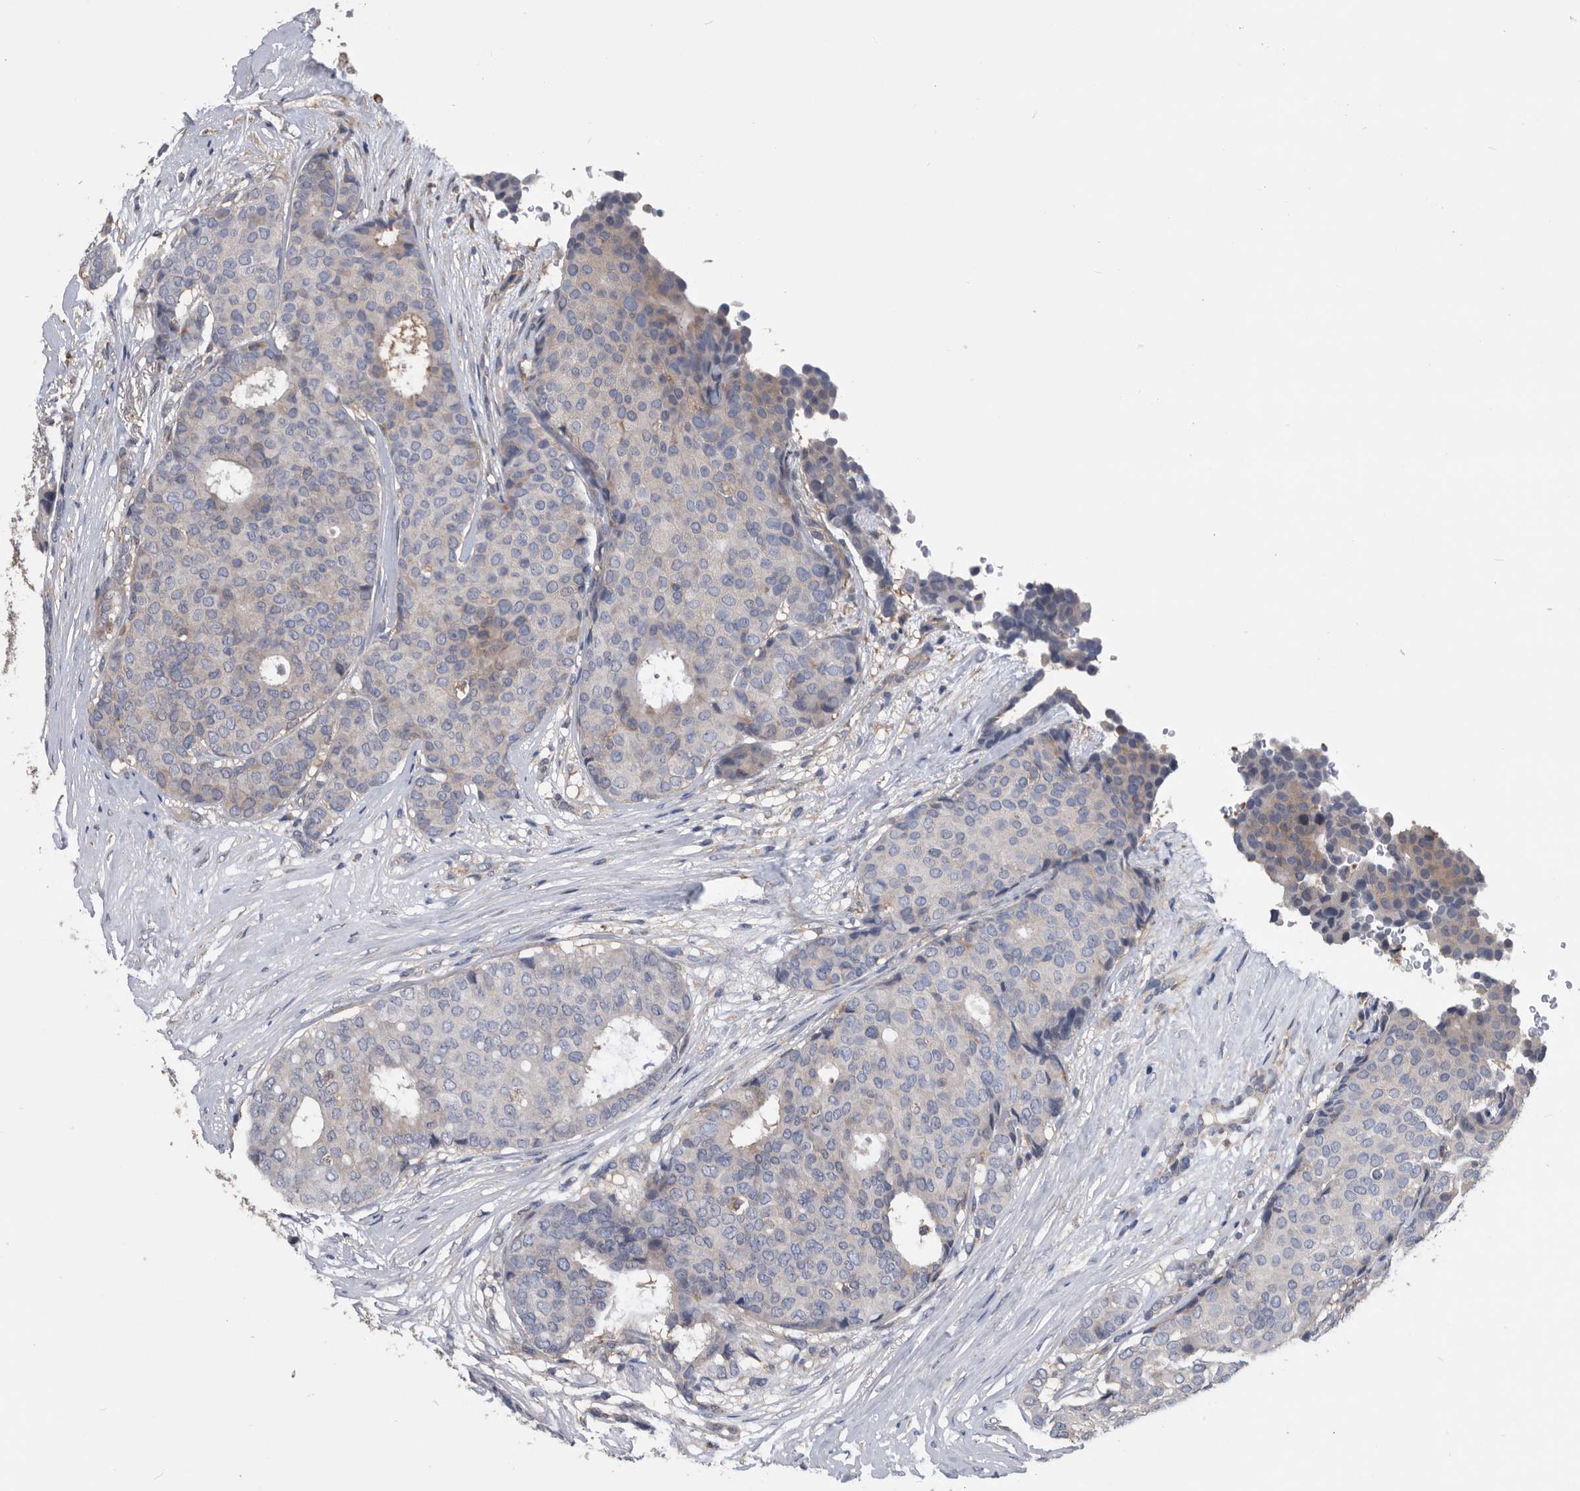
{"staining": {"intensity": "negative", "quantity": "none", "location": "none"}, "tissue": "breast cancer", "cell_type": "Tumor cells", "image_type": "cancer", "snomed": [{"axis": "morphology", "description": "Duct carcinoma"}, {"axis": "topography", "description": "Breast"}], "caption": "Tumor cells show no significant protein staining in breast cancer.", "gene": "NRBP1", "patient": {"sex": "female", "age": 75}}